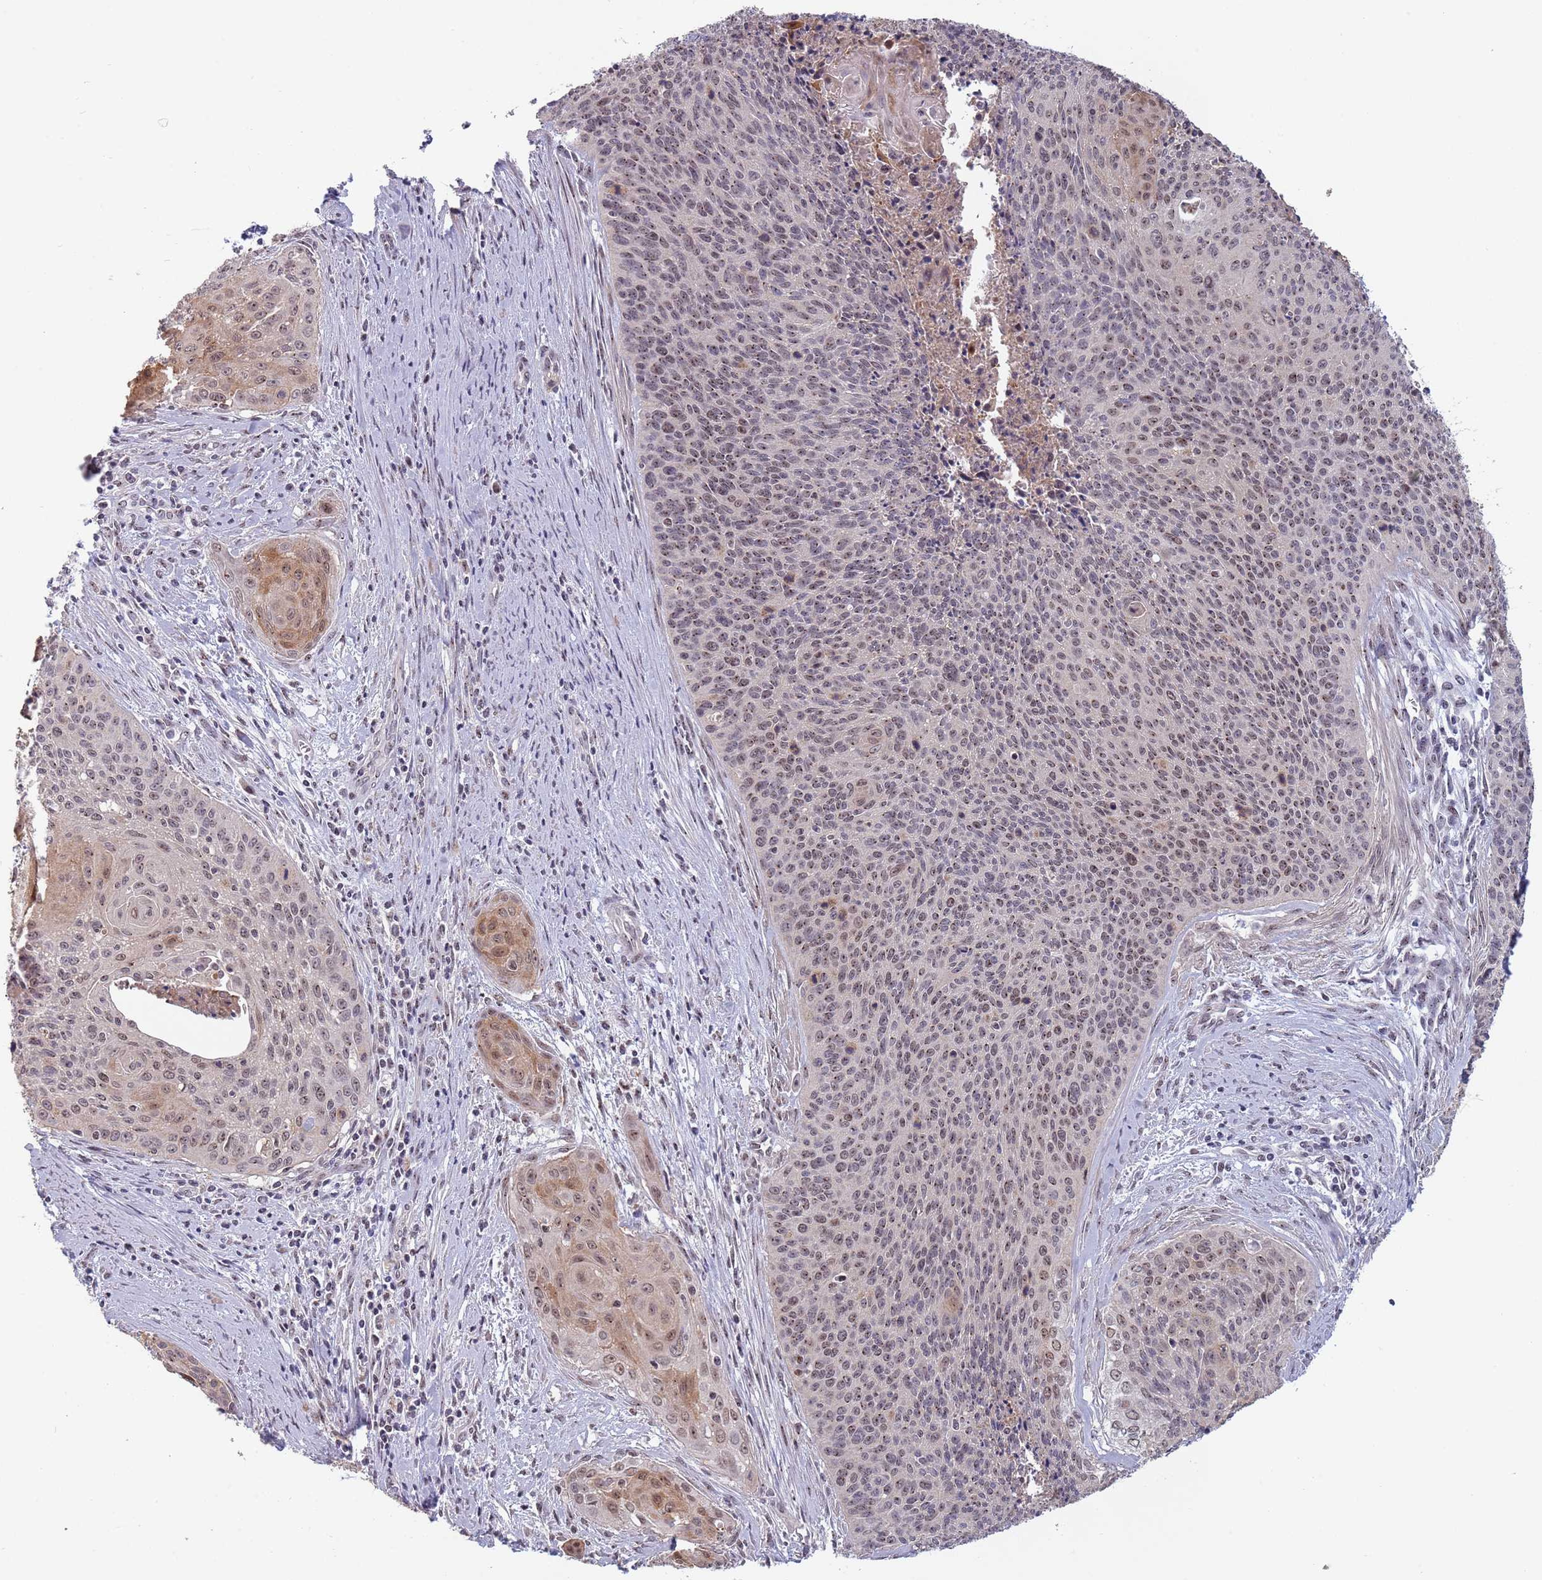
{"staining": {"intensity": "moderate", "quantity": ">75%", "location": "cytoplasmic/membranous,nuclear"}, "tissue": "cervical cancer", "cell_type": "Tumor cells", "image_type": "cancer", "snomed": [{"axis": "morphology", "description": "Squamous cell carcinoma, NOS"}, {"axis": "topography", "description": "Cervix"}], "caption": "Approximately >75% of tumor cells in human cervical cancer (squamous cell carcinoma) demonstrate moderate cytoplasmic/membranous and nuclear protein positivity as visualized by brown immunohistochemical staining.", "gene": "CIZ1", "patient": {"sex": "female", "age": 55}}